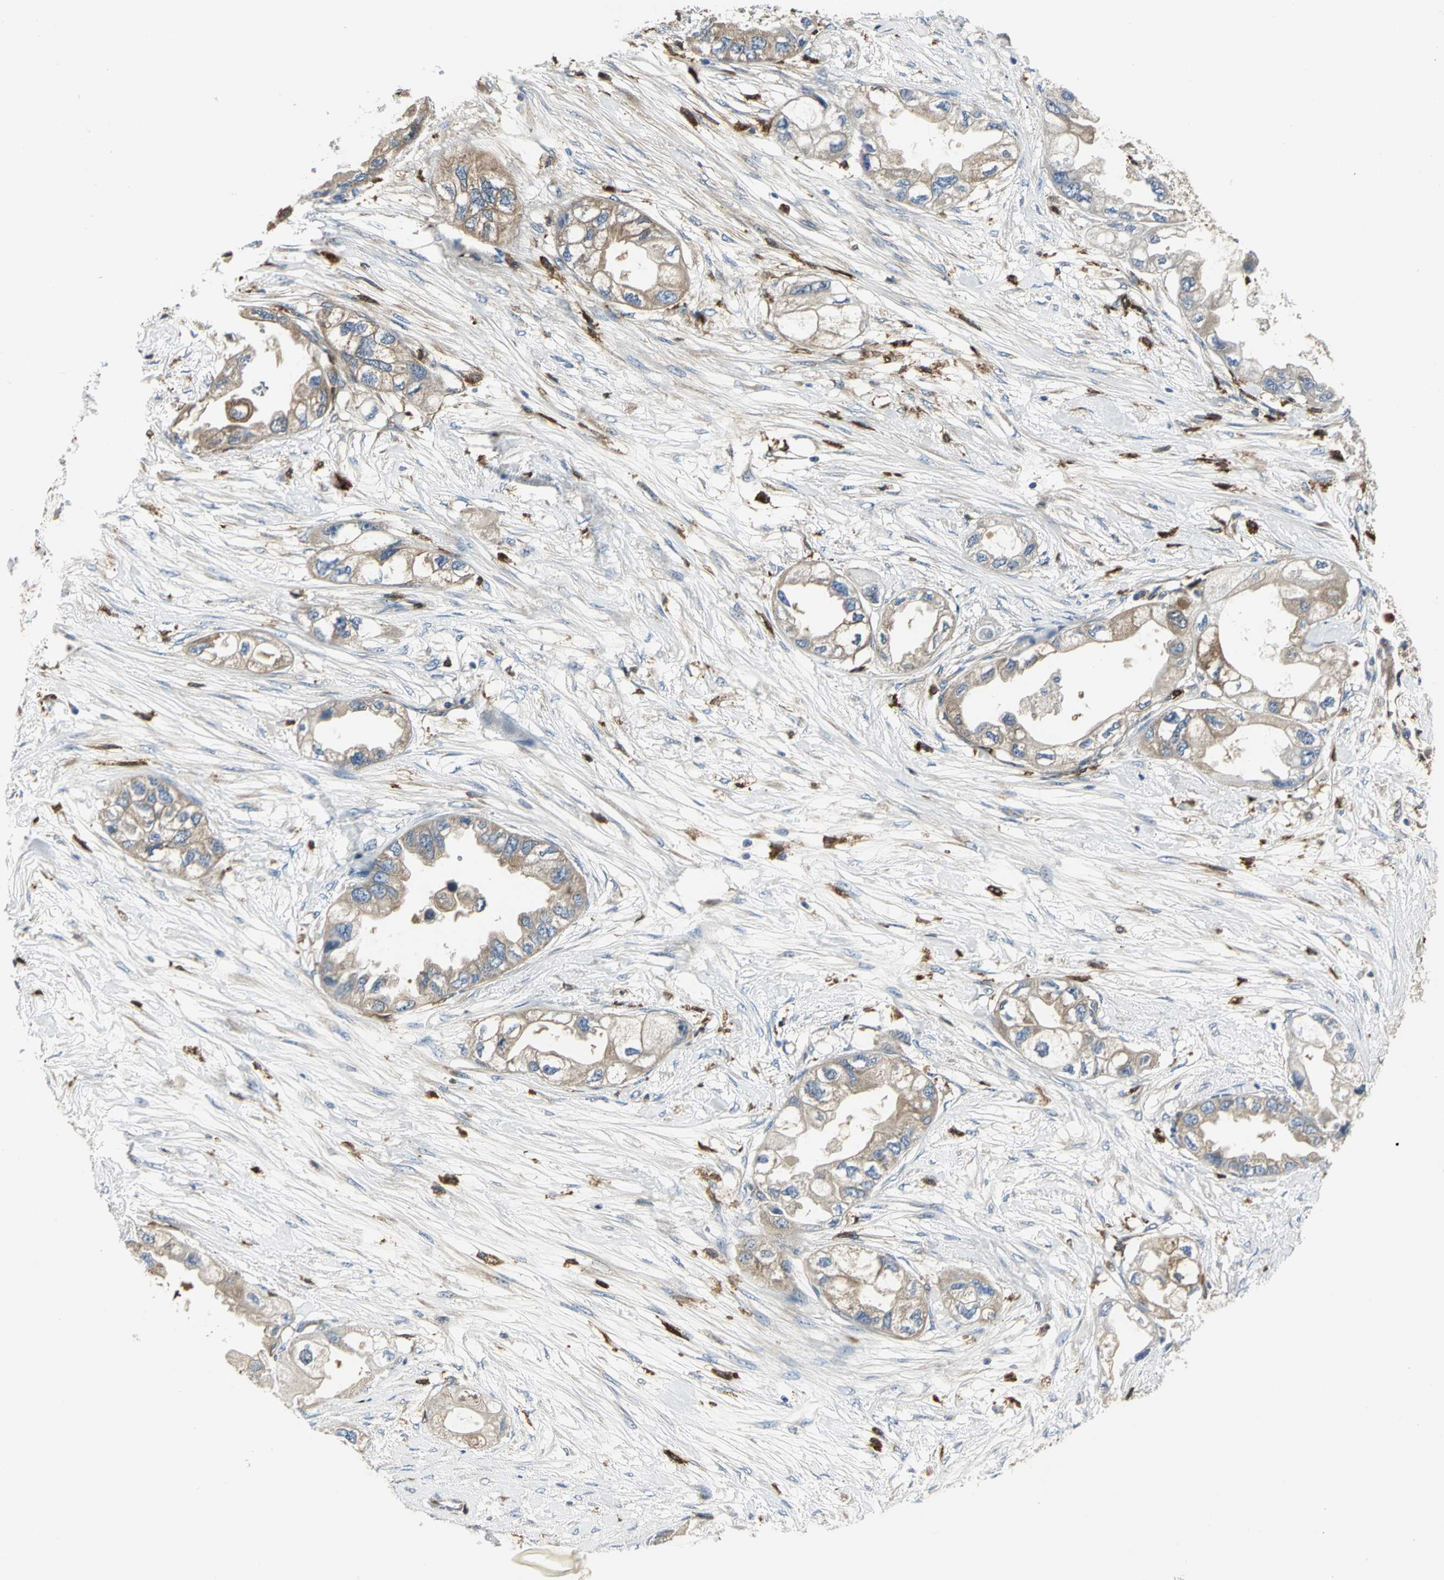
{"staining": {"intensity": "moderate", "quantity": ">75%", "location": "cytoplasmic/membranous"}, "tissue": "endometrial cancer", "cell_type": "Tumor cells", "image_type": "cancer", "snomed": [{"axis": "morphology", "description": "Adenocarcinoma, NOS"}, {"axis": "topography", "description": "Endometrium"}], "caption": "Adenocarcinoma (endometrial) stained with DAB immunohistochemistry (IHC) displays medium levels of moderate cytoplasmic/membranous expression in approximately >75% of tumor cells. The staining was performed using DAB (3,3'-diaminobenzidine) to visualize the protein expression in brown, while the nuclei were stained in blue with hematoxylin (Magnification: 20x).", "gene": "CHRNB1", "patient": {"sex": "female", "age": 67}}